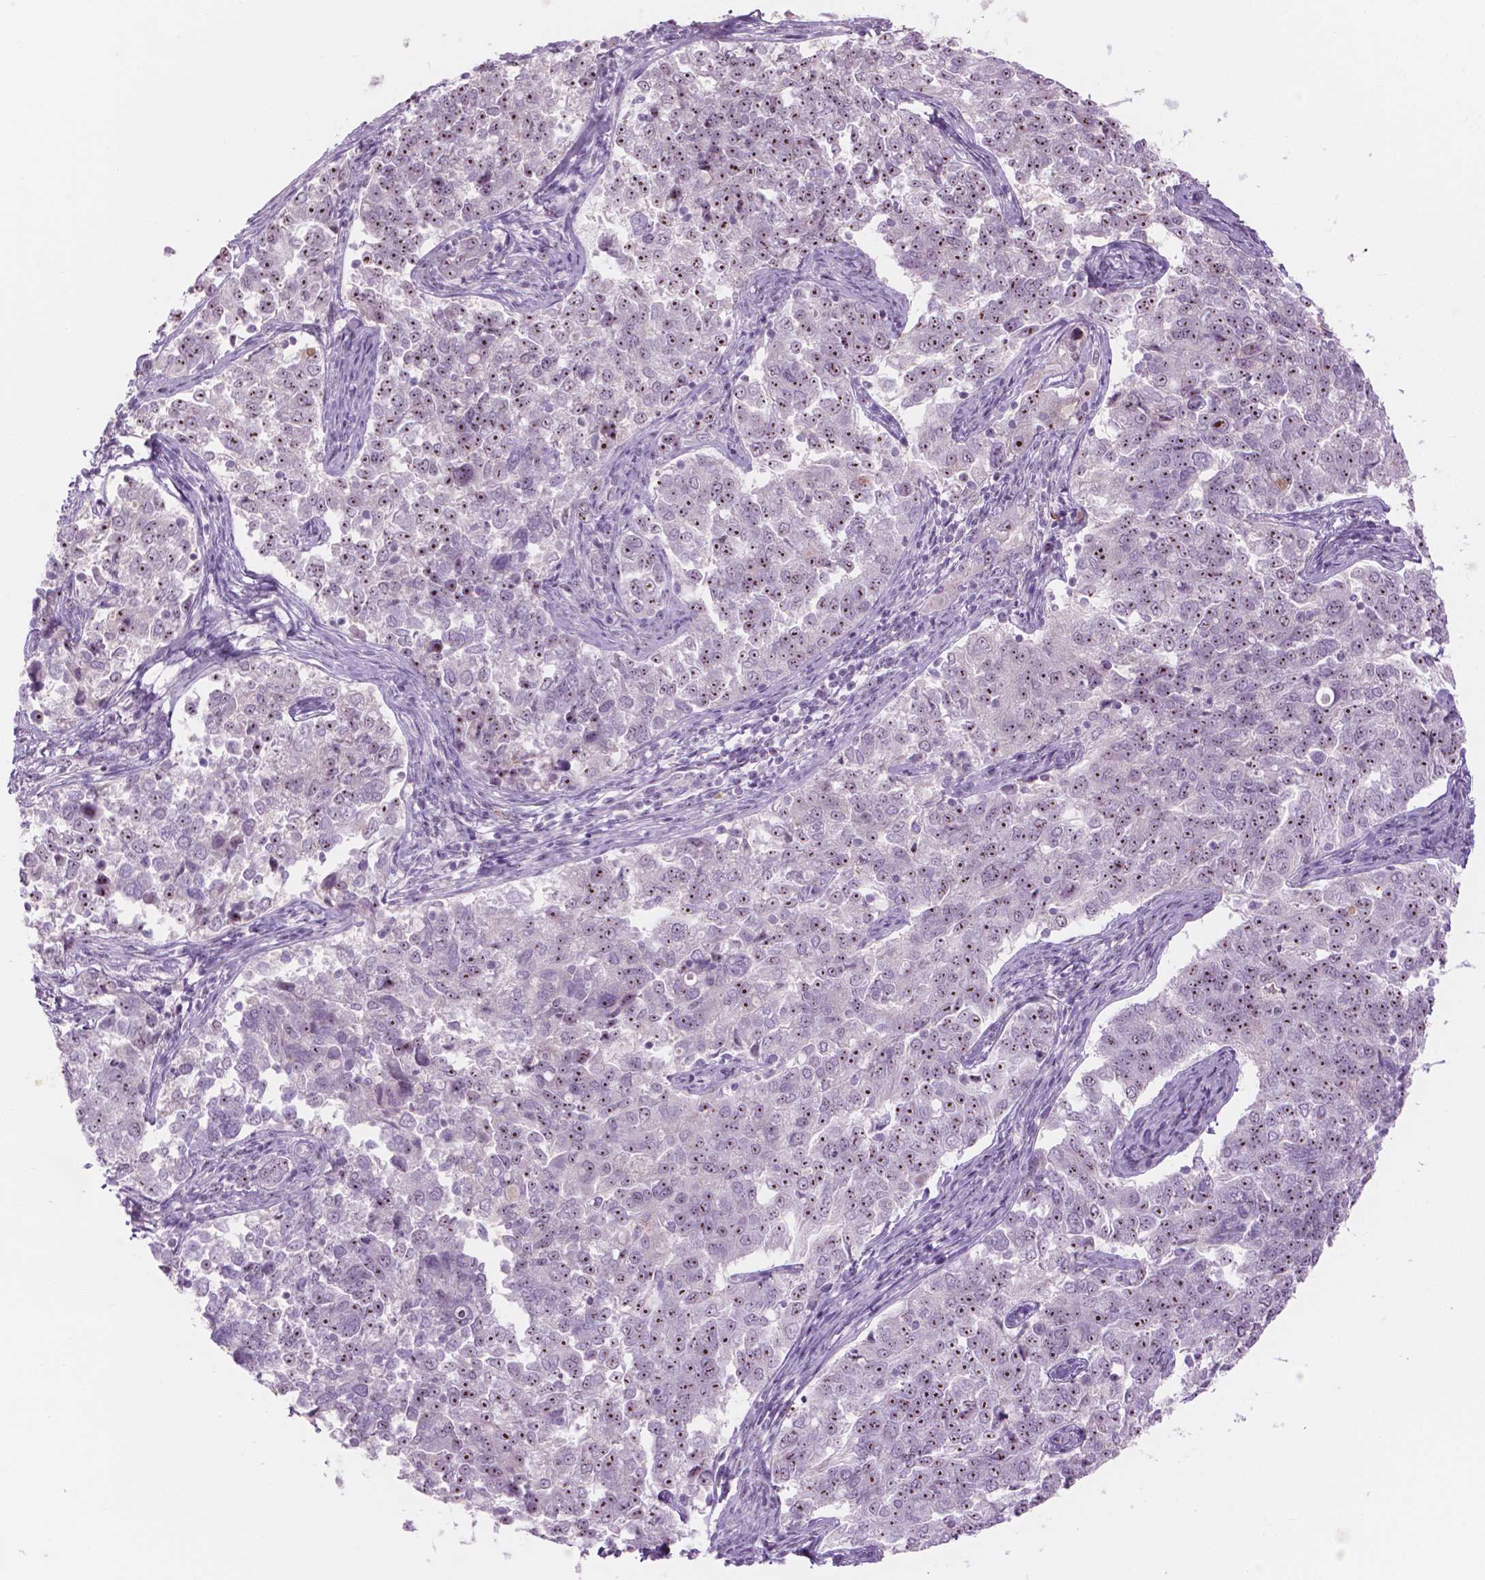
{"staining": {"intensity": "moderate", "quantity": "25%-75%", "location": "nuclear"}, "tissue": "endometrial cancer", "cell_type": "Tumor cells", "image_type": "cancer", "snomed": [{"axis": "morphology", "description": "Adenocarcinoma, NOS"}, {"axis": "topography", "description": "Endometrium"}], "caption": "Immunohistochemistry (IHC) histopathology image of neoplastic tissue: endometrial cancer (adenocarcinoma) stained using immunohistochemistry demonstrates medium levels of moderate protein expression localized specifically in the nuclear of tumor cells, appearing as a nuclear brown color.", "gene": "ZNF853", "patient": {"sex": "female", "age": 43}}